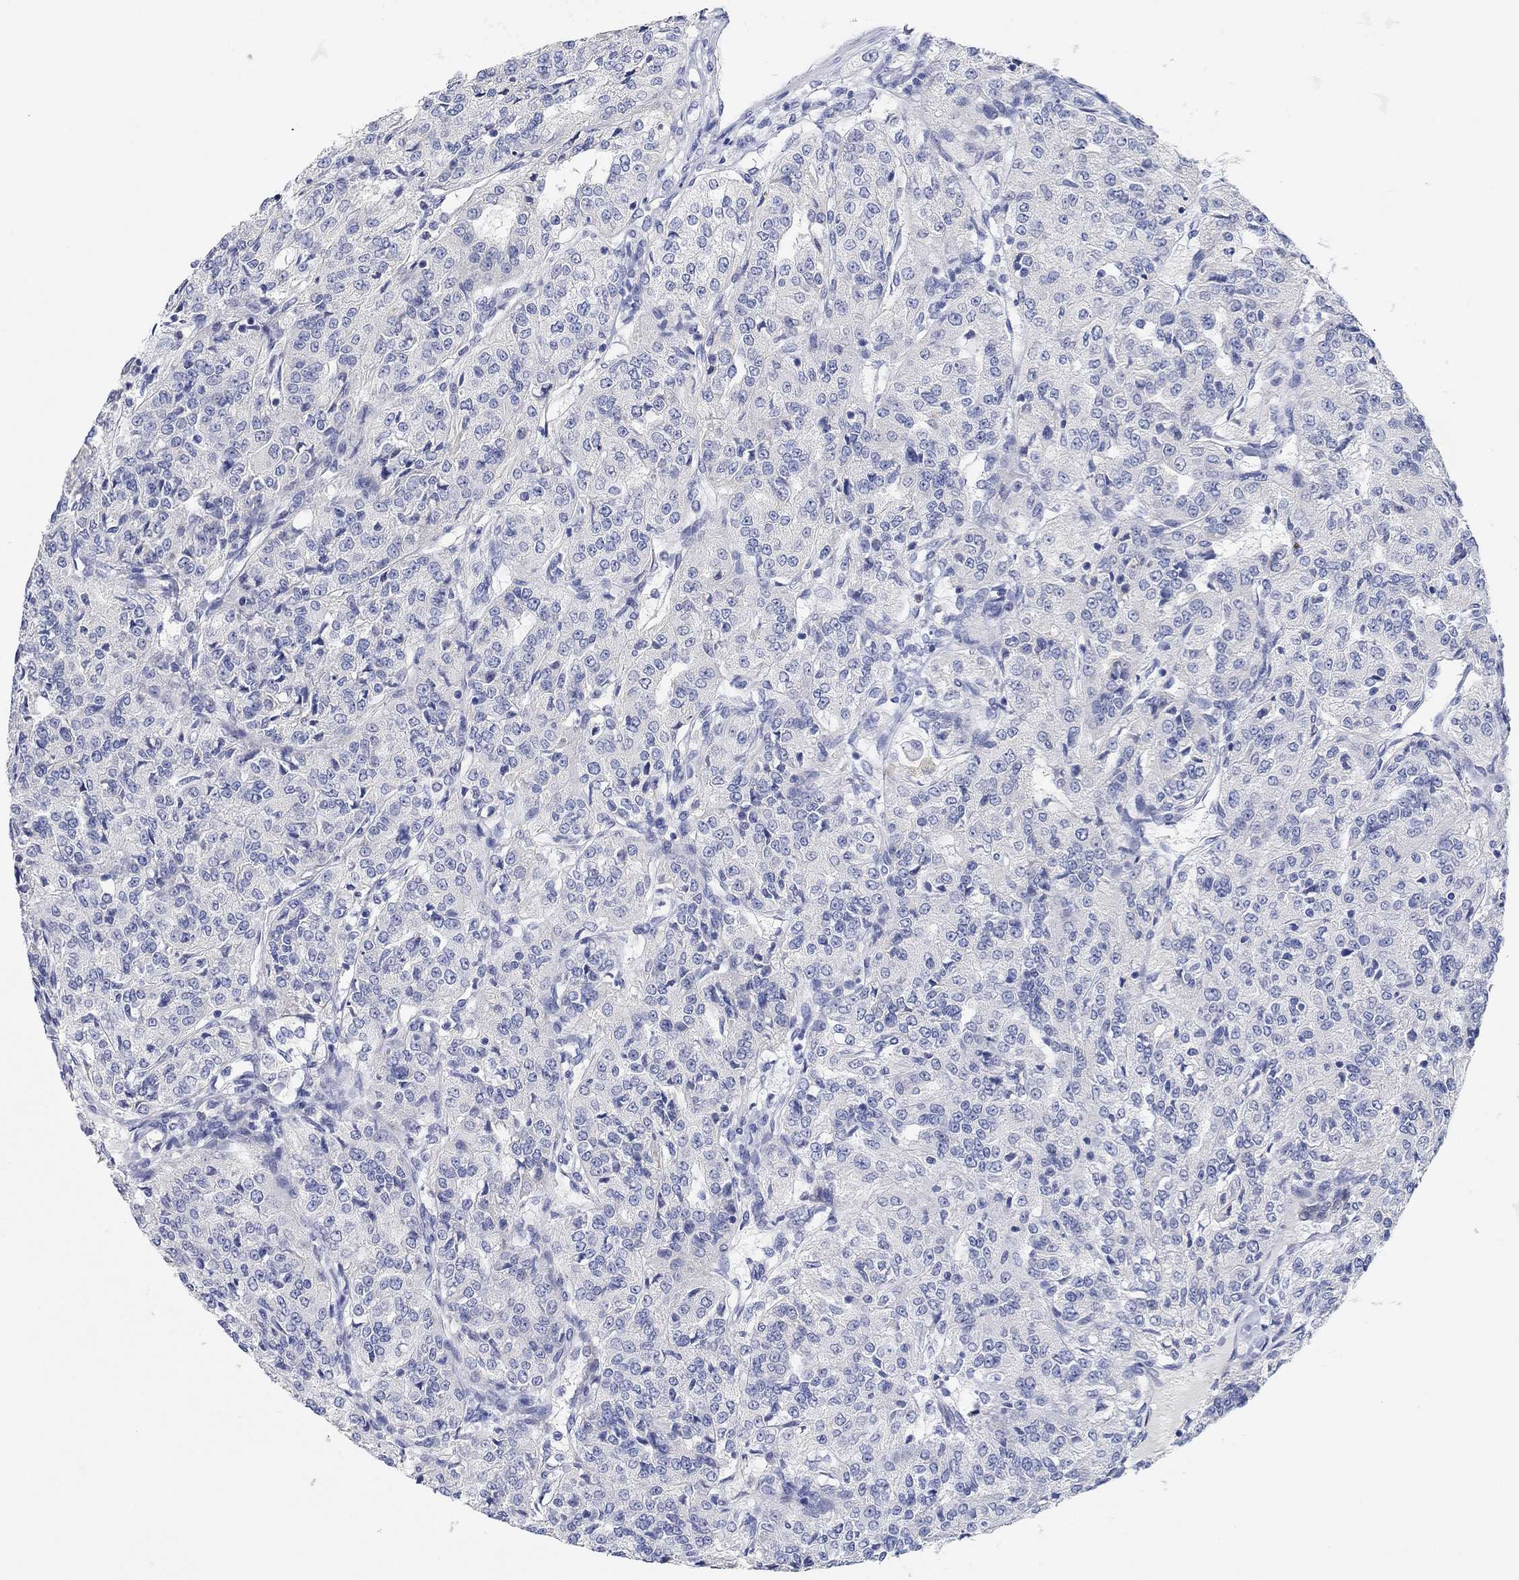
{"staining": {"intensity": "negative", "quantity": "none", "location": "none"}, "tissue": "renal cancer", "cell_type": "Tumor cells", "image_type": "cancer", "snomed": [{"axis": "morphology", "description": "Adenocarcinoma, NOS"}, {"axis": "topography", "description": "Kidney"}], "caption": "Tumor cells are negative for protein expression in human renal adenocarcinoma. (DAB immunohistochemistry (IHC), high magnification).", "gene": "VAT1L", "patient": {"sex": "female", "age": 63}}